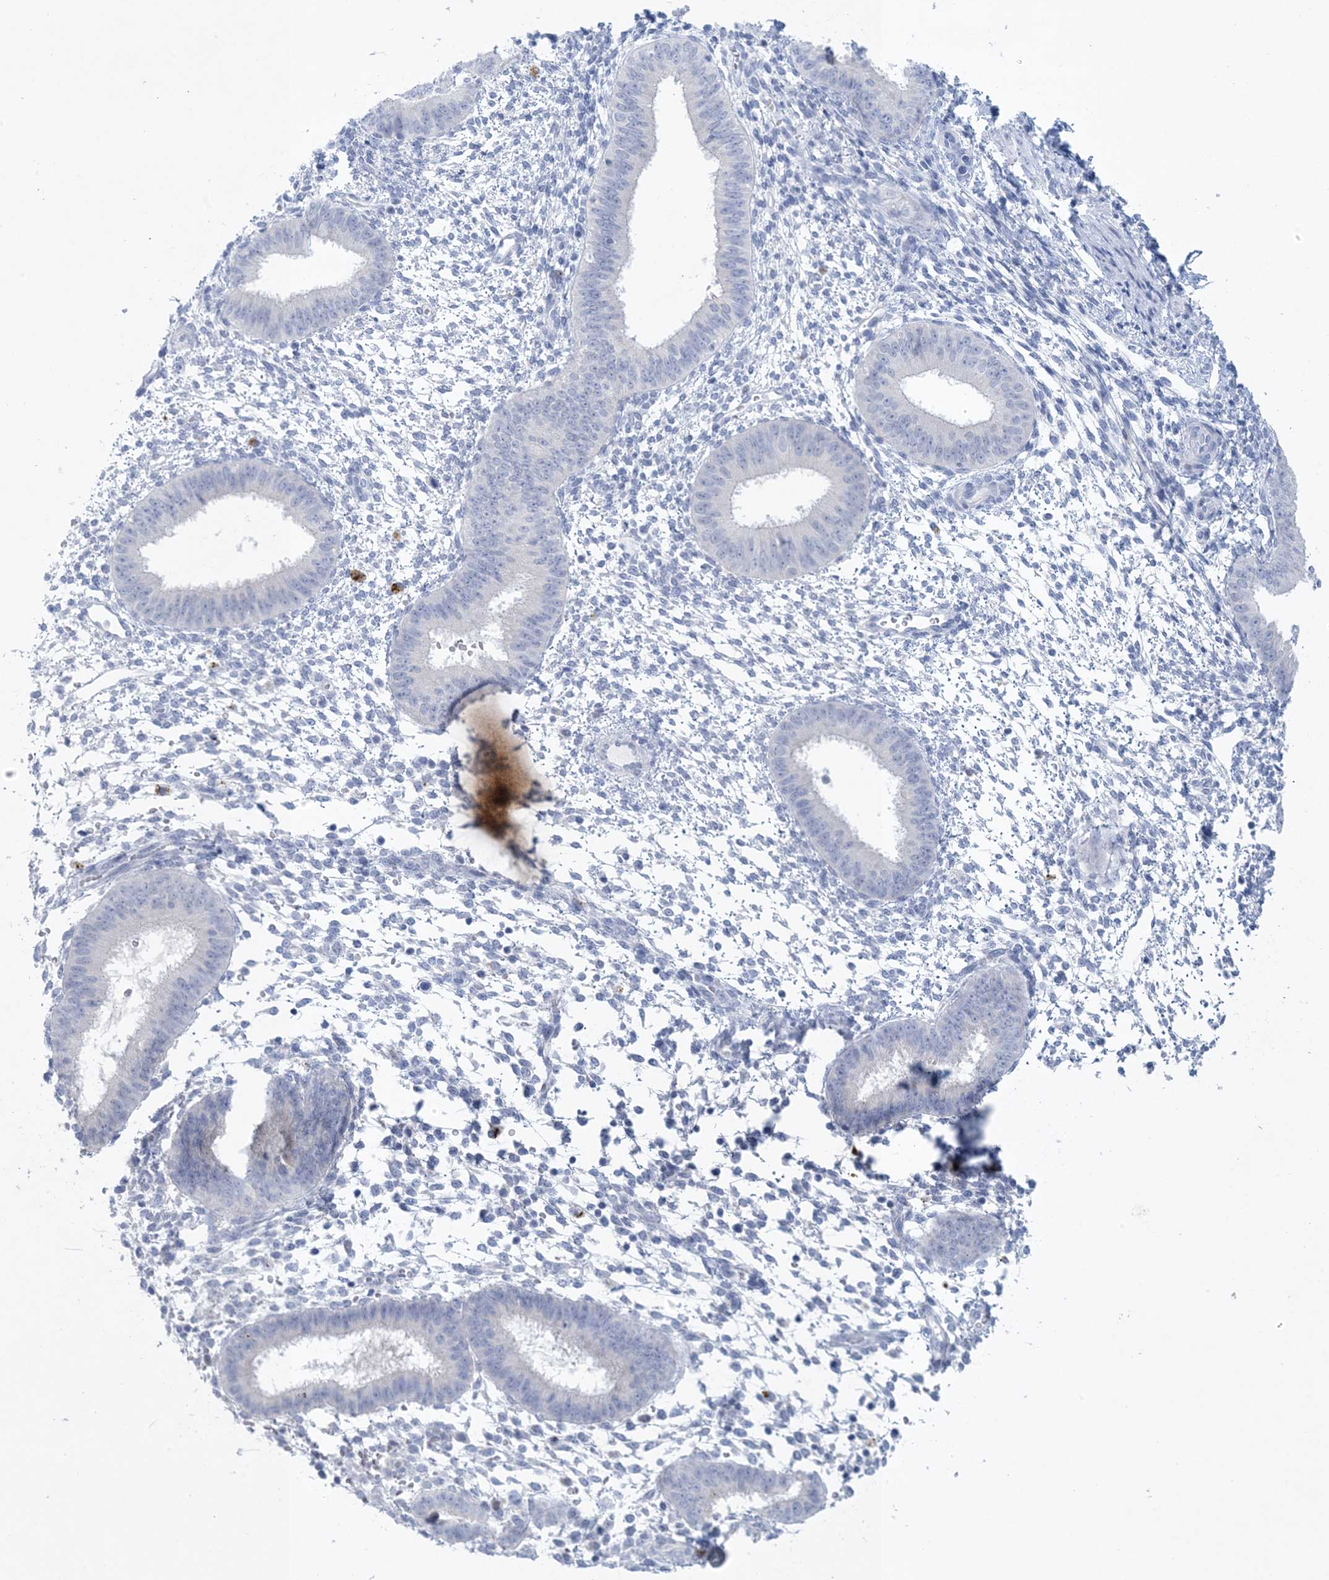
{"staining": {"intensity": "negative", "quantity": "none", "location": "none"}, "tissue": "endometrium", "cell_type": "Cells in endometrial stroma", "image_type": "normal", "snomed": [{"axis": "morphology", "description": "Normal tissue, NOS"}, {"axis": "topography", "description": "Uterus"}, {"axis": "topography", "description": "Endometrium"}], "caption": "A micrograph of human endometrium is negative for staining in cells in endometrial stroma. The staining is performed using DAB brown chromogen with nuclei counter-stained in using hematoxylin.", "gene": "GABRG1", "patient": {"sex": "female", "age": 48}}